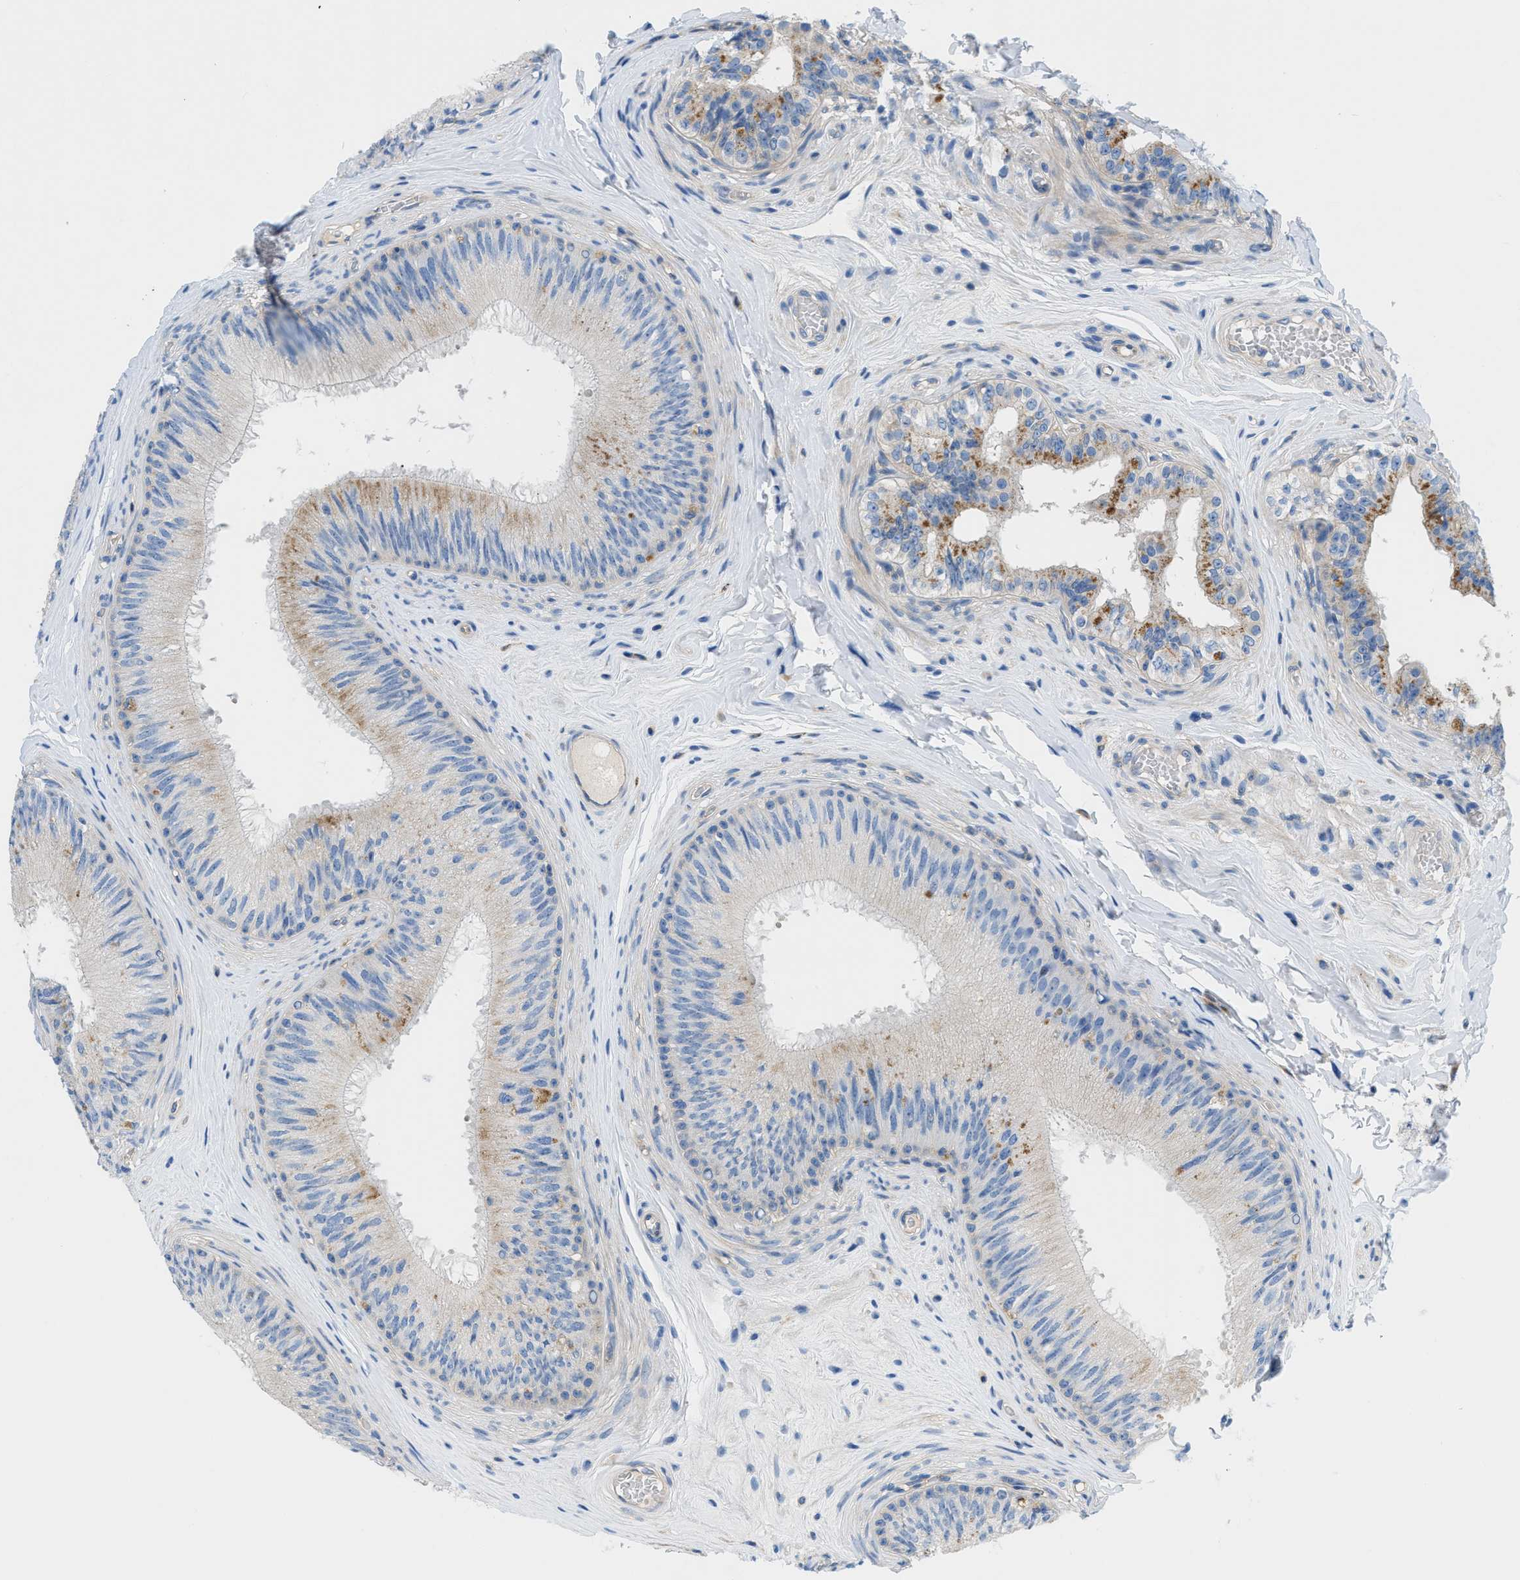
{"staining": {"intensity": "weak", "quantity": "<25%", "location": "cytoplasmic/membranous"}, "tissue": "epididymis", "cell_type": "Glandular cells", "image_type": "normal", "snomed": [{"axis": "morphology", "description": "Normal tissue, NOS"}, {"axis": "topography", "description": "Testis"}, {"axis": "topography", "description": "Epididymis"}], "caption": "Immunohistochemistry (IHC) photomicrograph of normal epididymis stained for a protein (brown), which reveals no staining in glandular cells. (DAB immunohistochemistry visualized using brightfield microscopy, high magnification).", "gene": "ORAI1", "patient": {"sex": "male", "age": 36}}